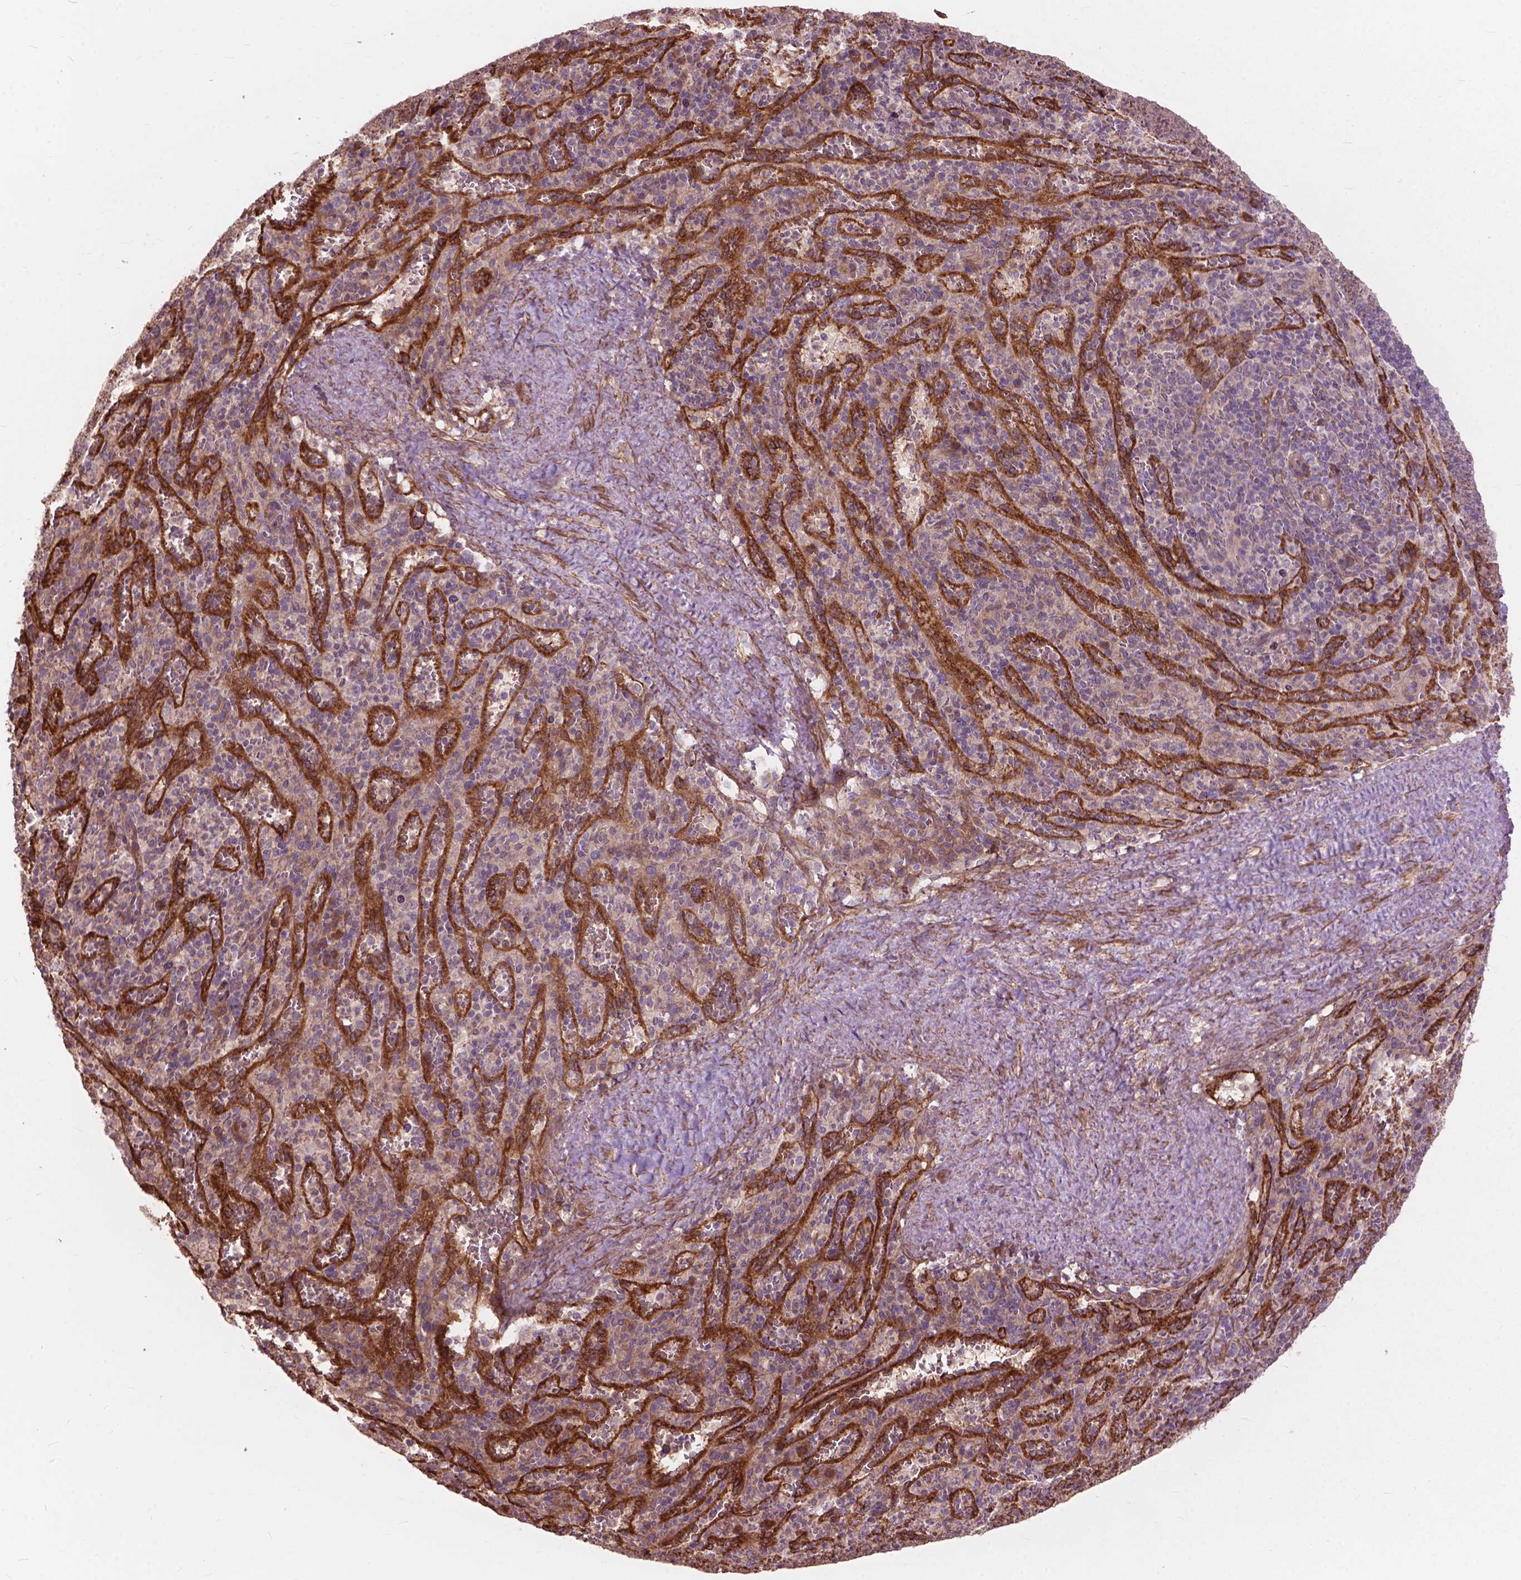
{"staining": {"intensity": "negative", "quantity": "none", "location": "none"}, "tissue": "spleen", "cell_type": "Cells in red pulp", "image_type": "normal", "snomed": [{"axis": "morphology", "description": "Normal tissue, NOS"}, {"axis": "topography", "description": "Spleen"}], "caption": "High power microscopy micrograph of an IHC image of benign spleen, revealing no significant staining in cells in red pulp.", "gene": "FNIP1", "patient": {"sex": "male", "age": 57}}